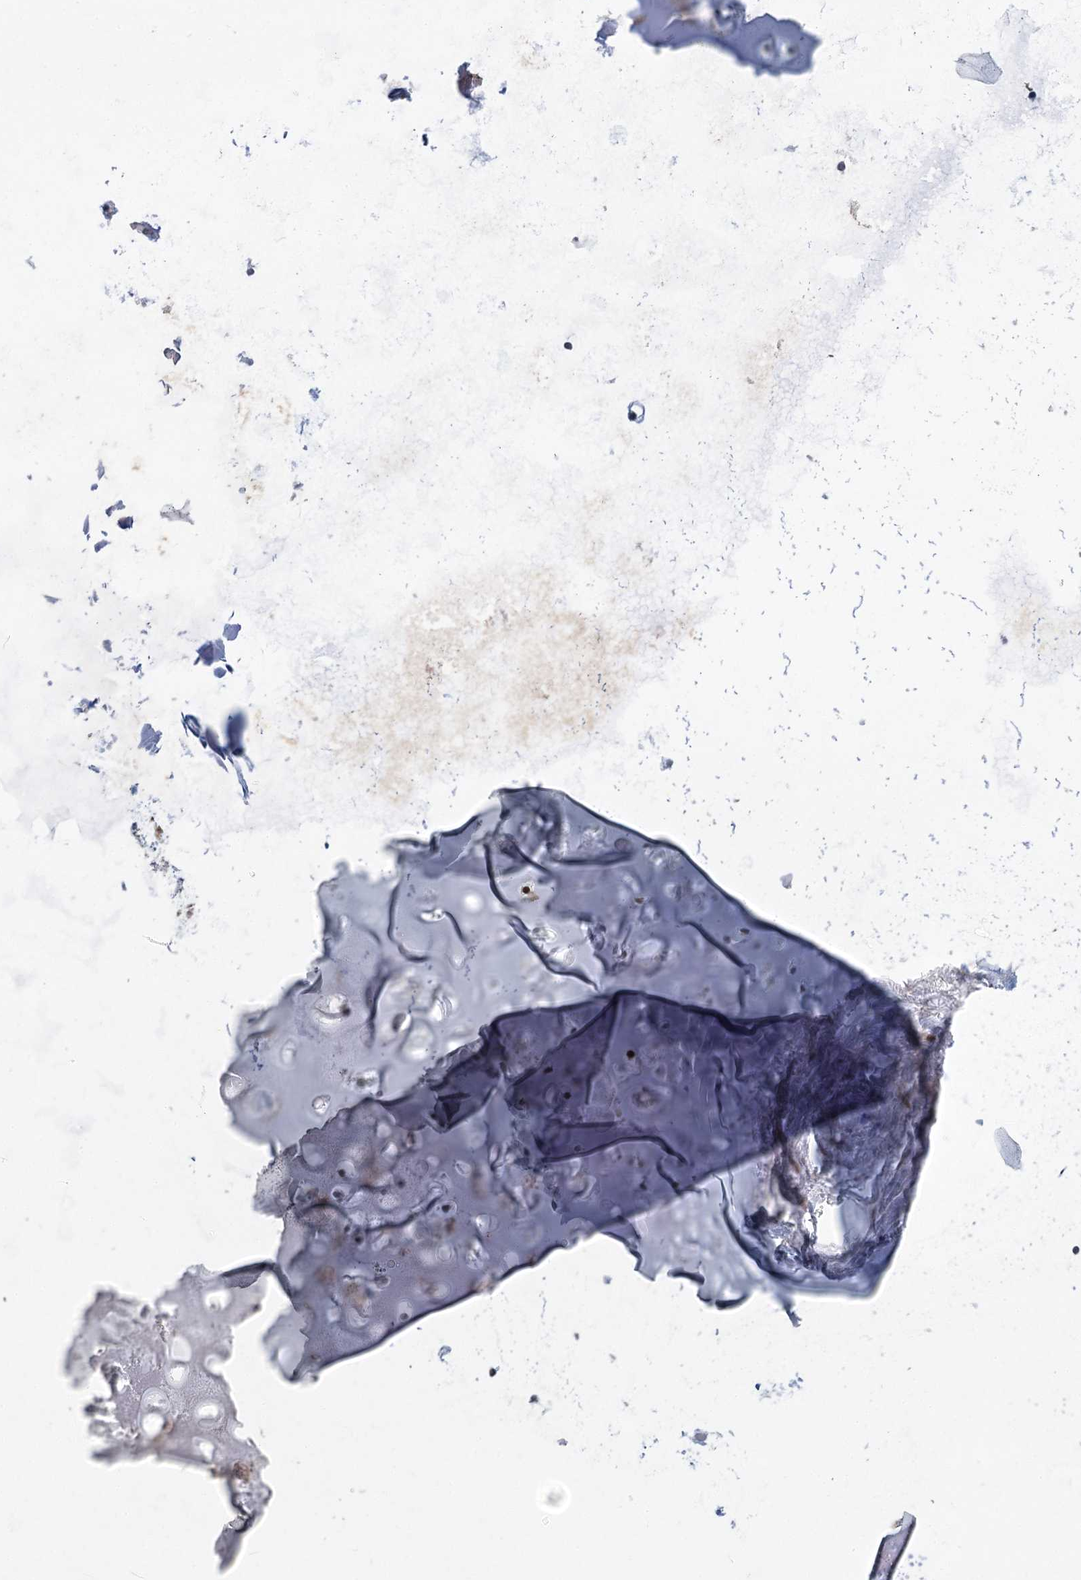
{"staining": {"intensity": "negative", "quantity": "none", "location": "none"}, "tissue": "adipose tissue", "cell_type": "Adipocytes", "image_type": "normal", "snomed": [{"axis": "morphology", "description": "Normal tissue, NOS"}, {"axis": "topography", "description": "Cartilage tissue"}, {"axis": "topography", "description": "Bronchus"}], "caption": "Immunohistochemistry (IHC) image of normal adipose tissue: adipose tissue stained with DAB (3,3'-diaminobenzidine) shows no significant protein expression in adipocytes.", "gene": "ABITRAM", "patient": {"sex": "female", "age": 73}}